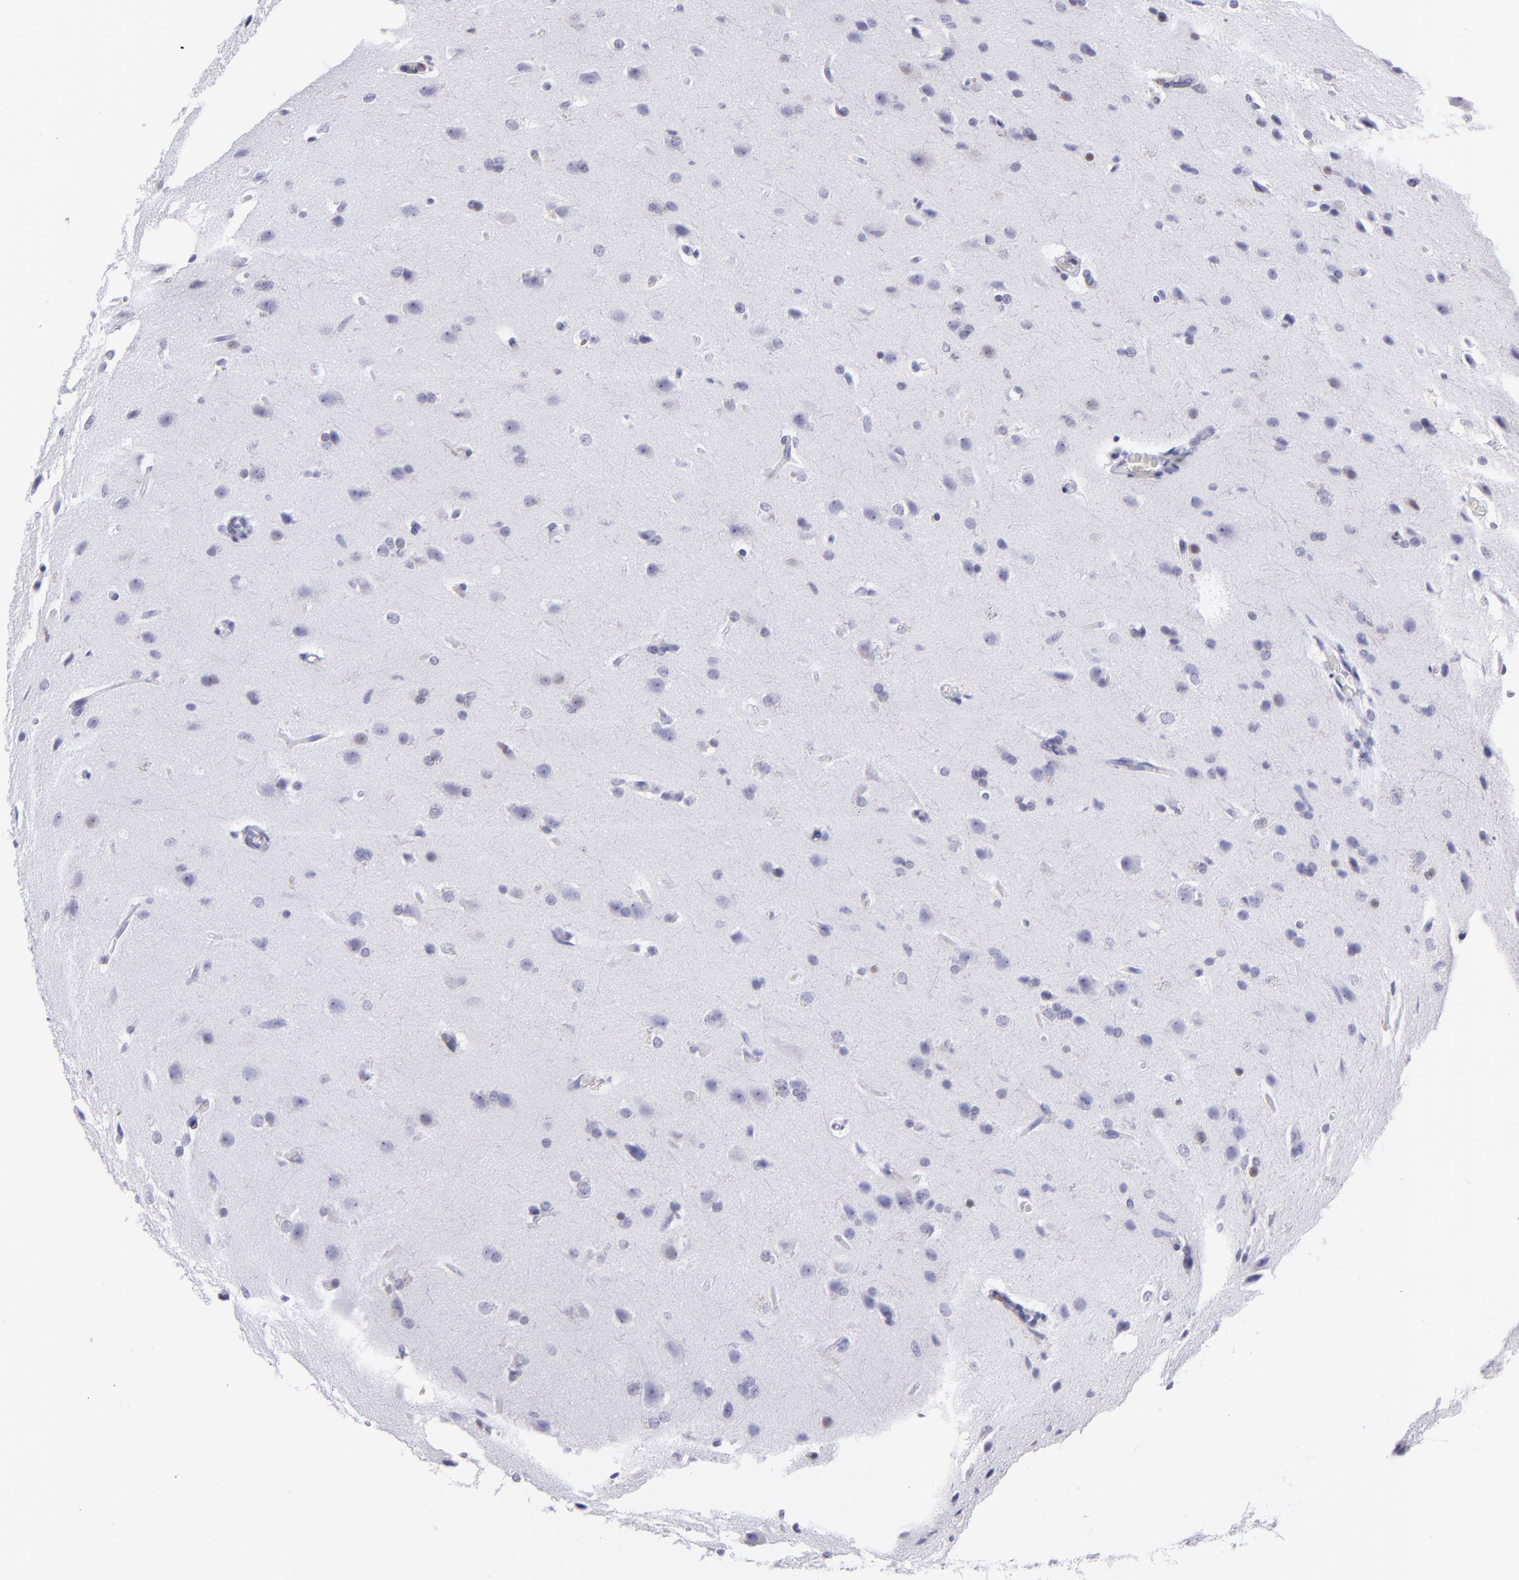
{"staining": {"intensity": "negative", "quantity": "none", "location": "none"}, "tissue": "glioma", "cell_type": "Tumor cells", "image_type": "cancer", "snomed": [{"axis": "morphology", "description": "Glioma, malignant, High grade"}, {"axis": "topography", "description": "Brain"}], "caption": "High-grade glioma (malignant) stained for a protein using IHC shows no positivity tumor cells.", "gene": "MITF", "patient": {"sex": "male", "age": 68}}